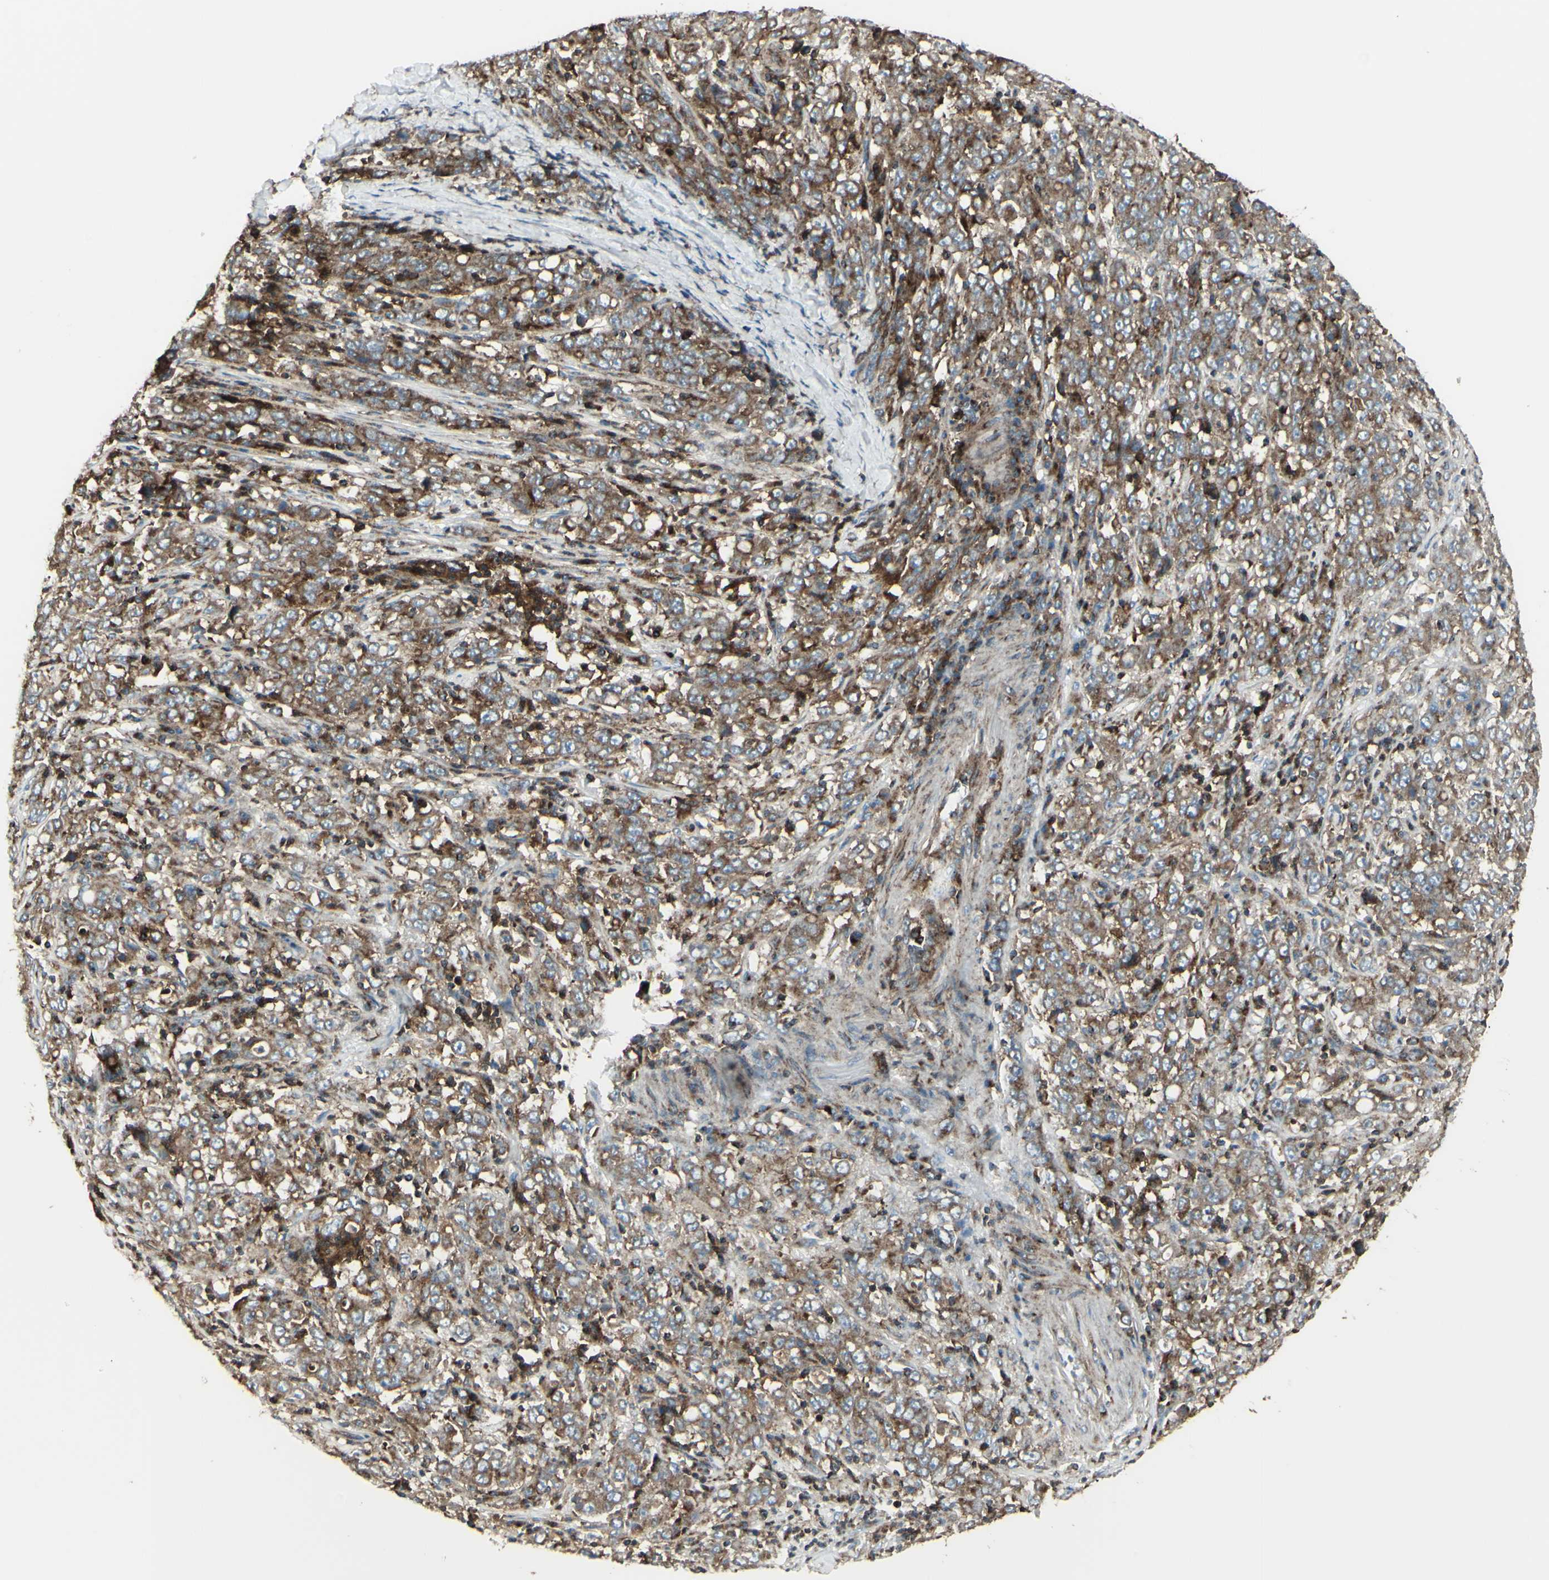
{"staining": {"intensity": "moderate", "quantity": ">75%", "location": "cytoplasmic/membranous"}, "tissue": "stomach cancer", "cell_type": "Tumor cells", "image_type": "cancer", "snomed": [{"axis": "morphology", "description": "Adenocarcinoma, NOS"}, {"axis": "topography", "description": "Stomach, lower"}], "caption": "High-power microscopy captured an immunohistochemistry micrograph of stomach cancer (adenocarcinoma), revealing moderate cytoplasmic/membranous staining in approximately >75% of tumor cells. (DAB (3,3'-diaminobenzidine) IHC with brightfield microscopy, high magnification).", "gene": "NAPA", "patient": {"sex": "female", "age": 71}}